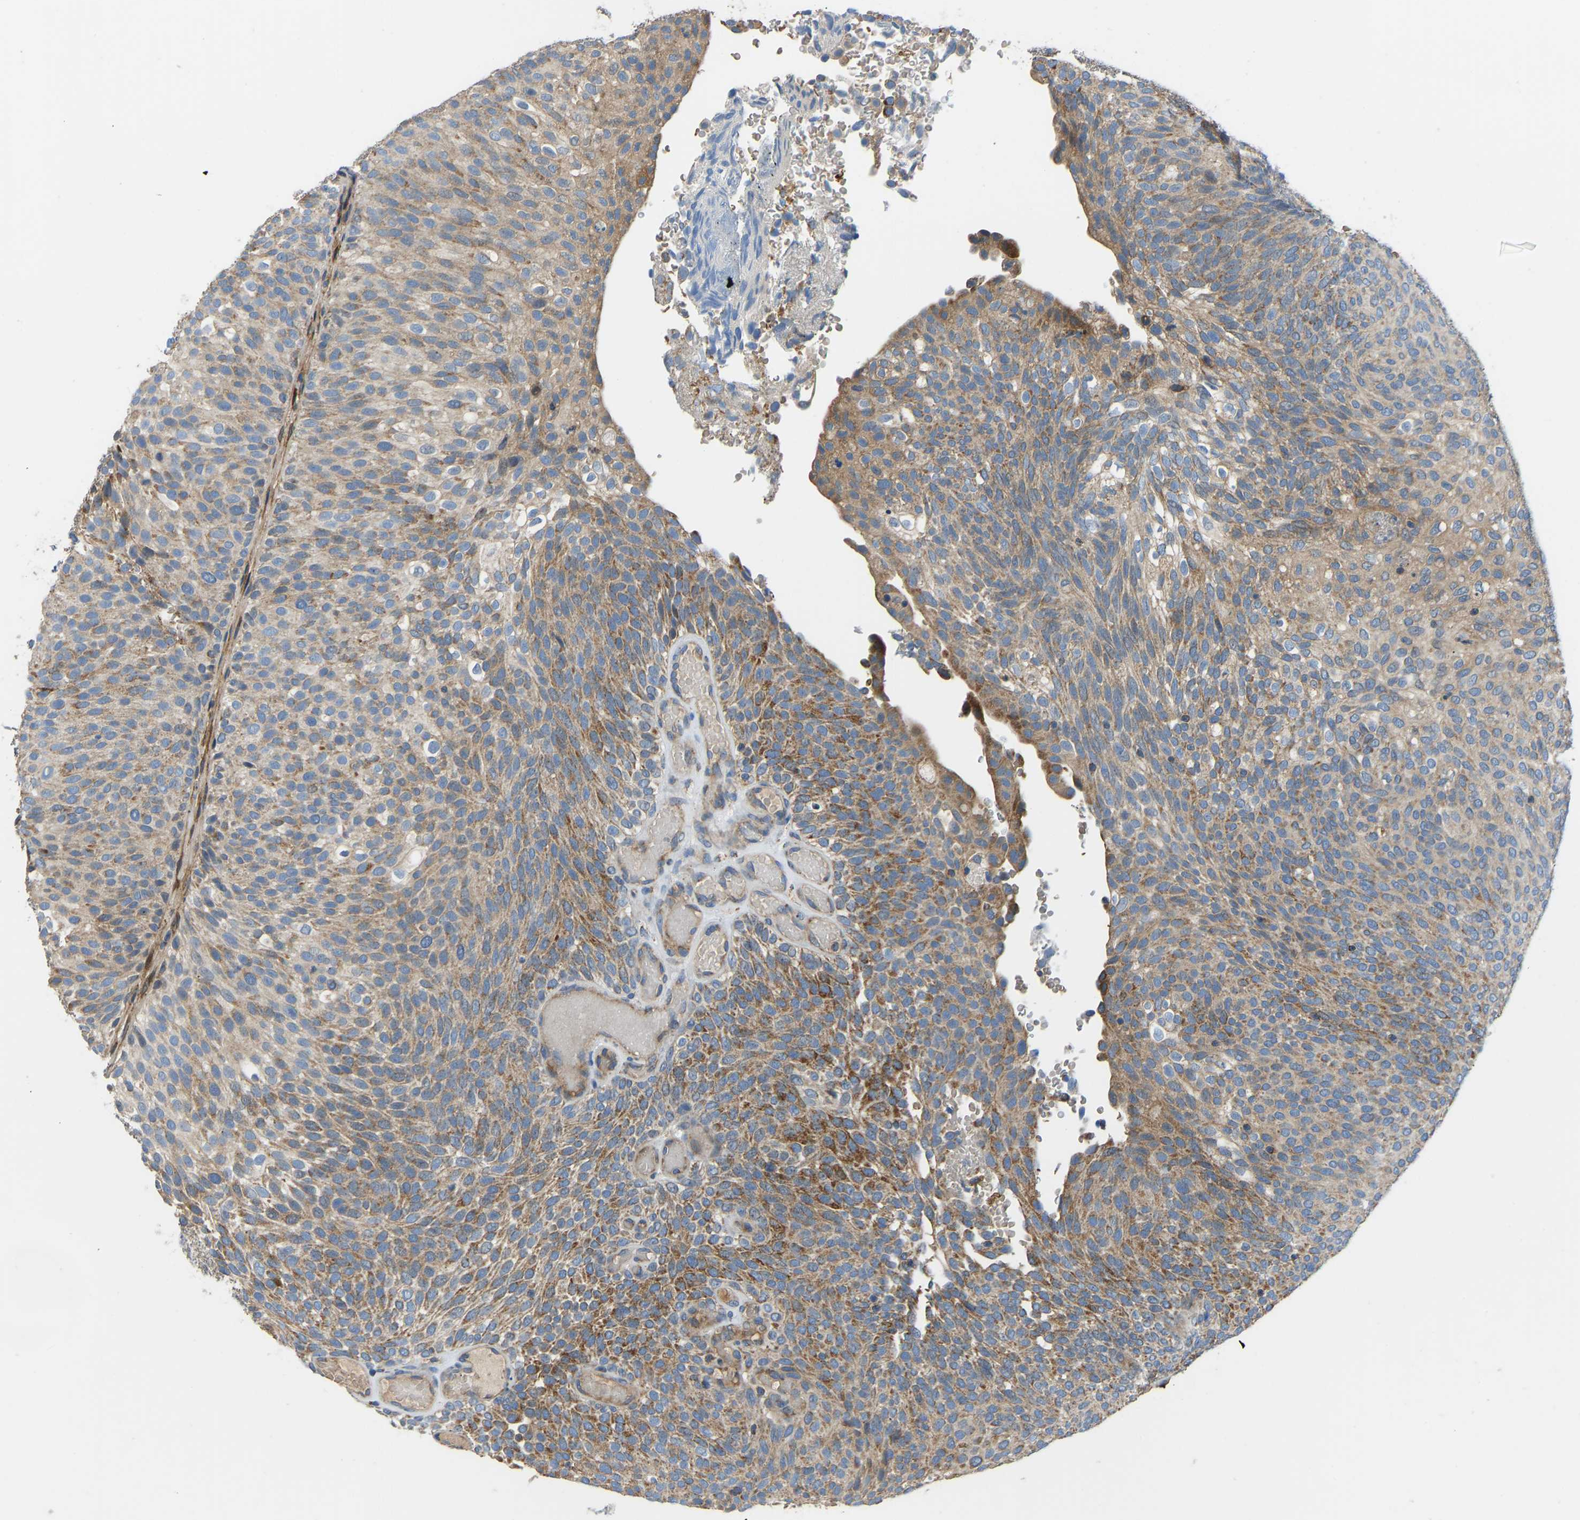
{"staining": {"intensity": "moderate", "quantity": ">75%", "location": "cytoplasmic/membranous"}, "tissue": "urothelial cancer", "cell_type": "Tumor cells", "image_type": "cancer", "snomed": [{"axis": "morphology", "description": "Urothelial carcinoma, Low grade"}, {"axis": "topography", "description": "Urinary bladder"}], "caption": "DAB (3,3'-diaminobenzidine) immunohistochemical staining of urothelial cancer shows moderate cytoplasmic/membranous protein positivity in about >75% of tumor cells.", "gene": "RBP1", "patient": {"sex": "male", "age": 78}}